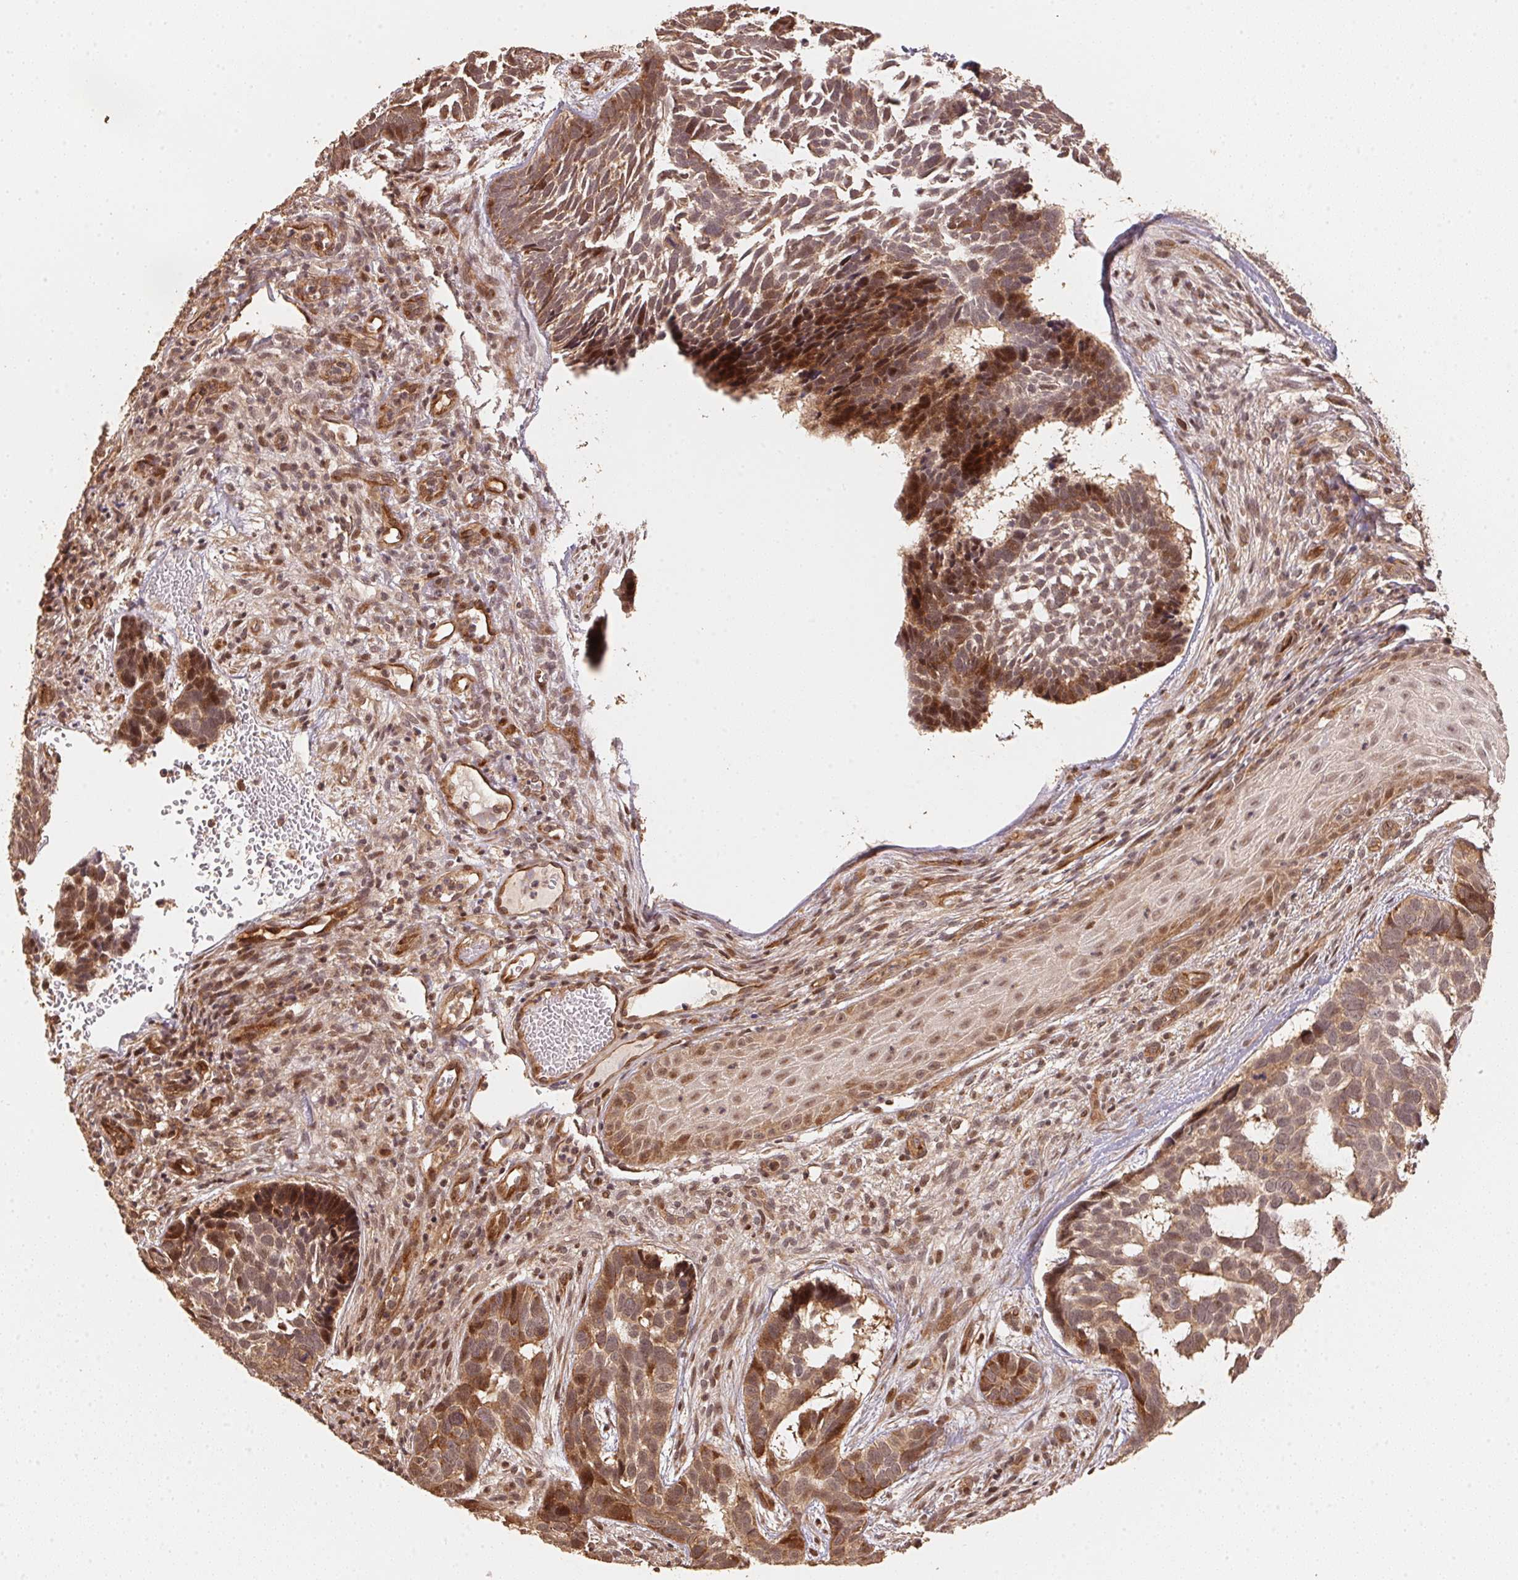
{"staining": {"intensity": "moderate", "quantity": ">75%", "location": "cytoplasmic/membranous"}, "tissue": "skin cancer", "cell_type": "Tumor cells", "image_type": "cancer", "snomed": [{"axis": "morphology", "description": "Basal cell carcinoma"}, {"axis": "topography", "description": "Skin"}], "caption": "An image showing moderate cytoplasmic/membranous positivity in about >75% of tumor cells in skin cancer (basal cell carcinoma), as visualized by brown immunohistochemical staining.", "gene": "TMEM222", "patient": {"sex": "male", "age": 78}}